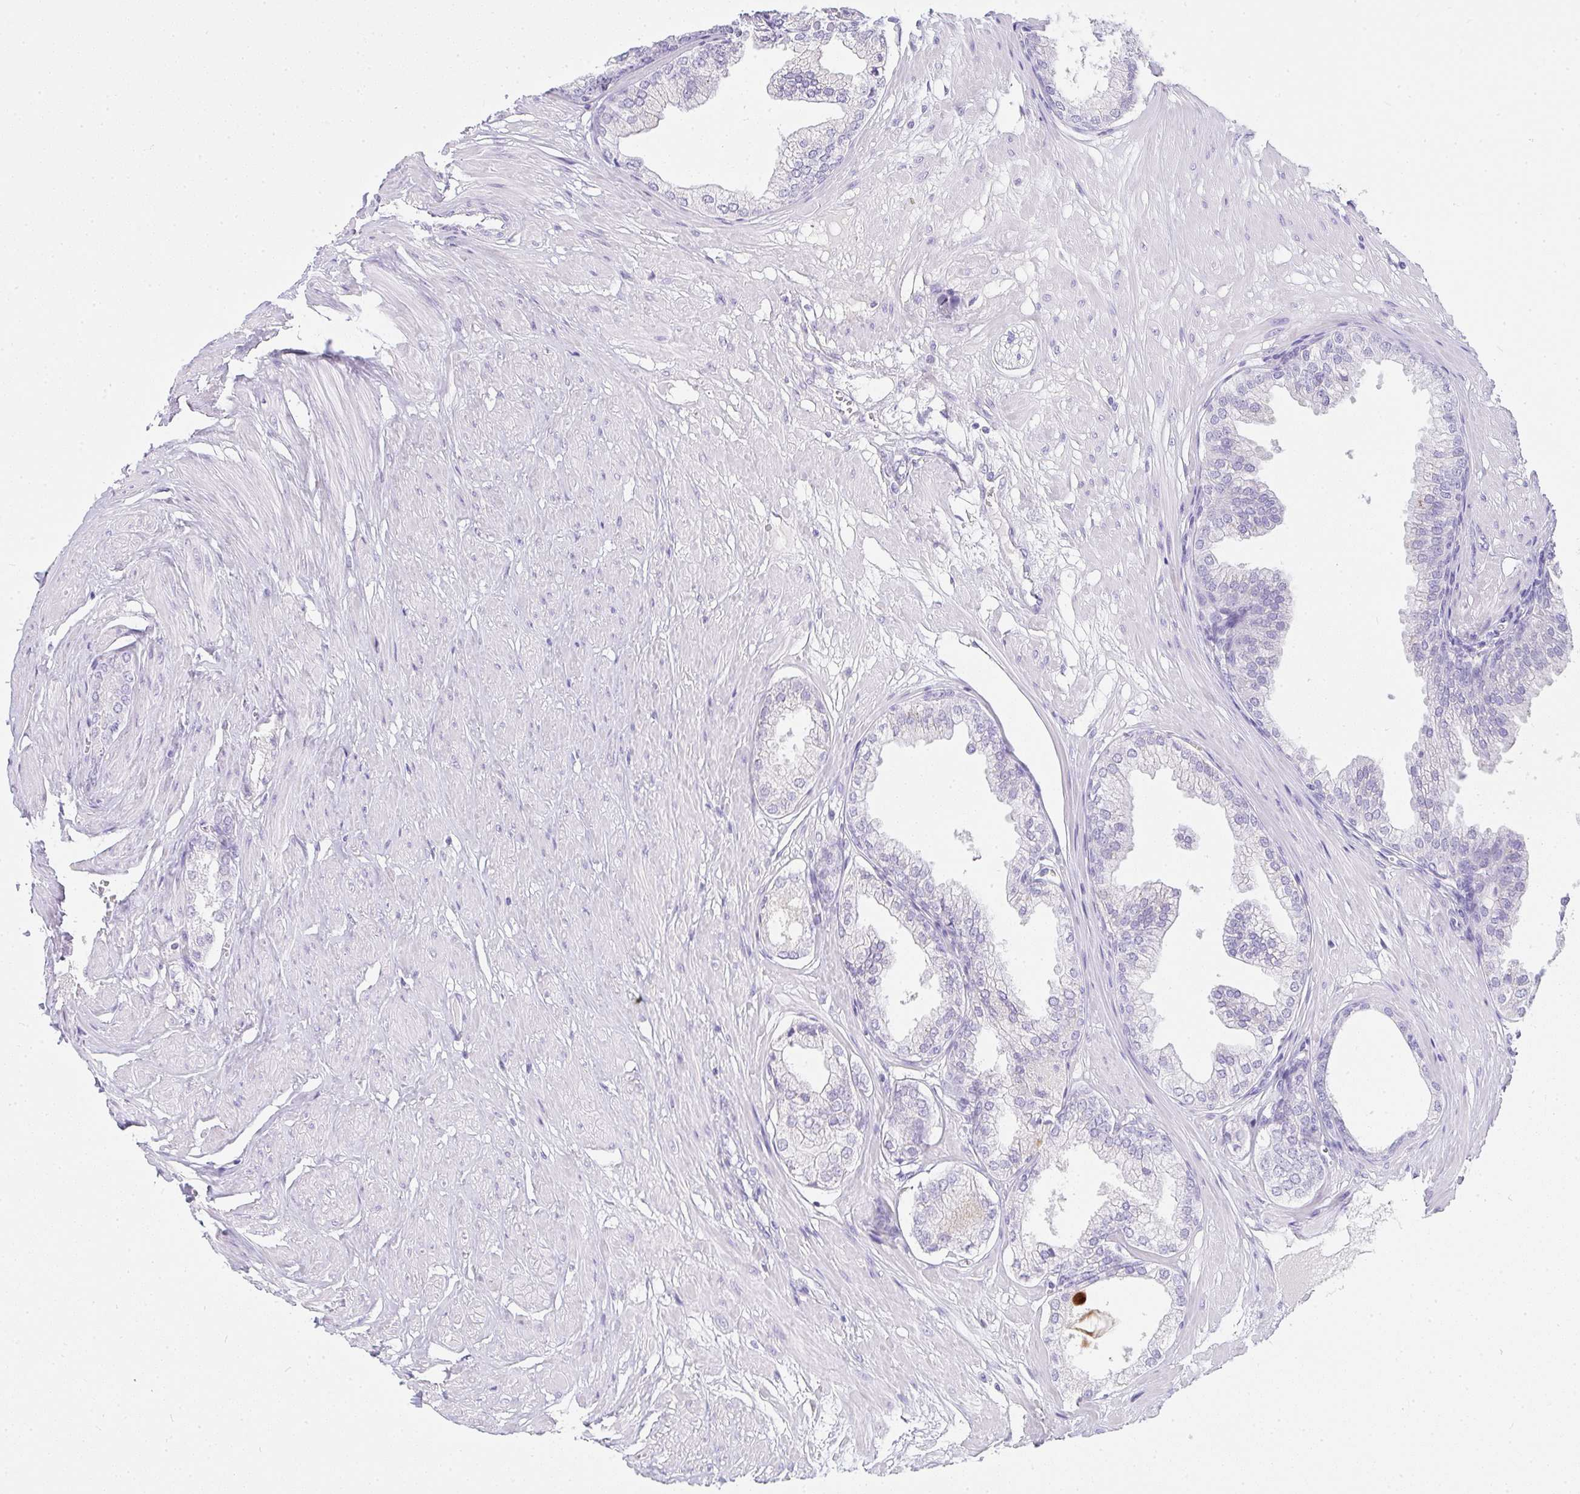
{"staining": {"intensity": "weak", "quantity": "<25%", "location": "cytoplasmic/membranous"}, "tissue": "prostate", "cell_type": "Glandular cells", "image_type": "normal", "snomed": [{"axis": "morphology", "description": "Normal tissue, NOS"}, {"axis": "topography", "description": "Prostate"}, {"axis": "topography", "description": "Peripheral nerve tissue"}], "caption": "A photomicrograph of prostate stained for a protein exhibits no brown staining in glandular cells. (DAB immunohistochemistry (IHC) with hematoxylin counter stain).", "gene": "OR5J2", "patient": {"sex": "male", "age": 55}}